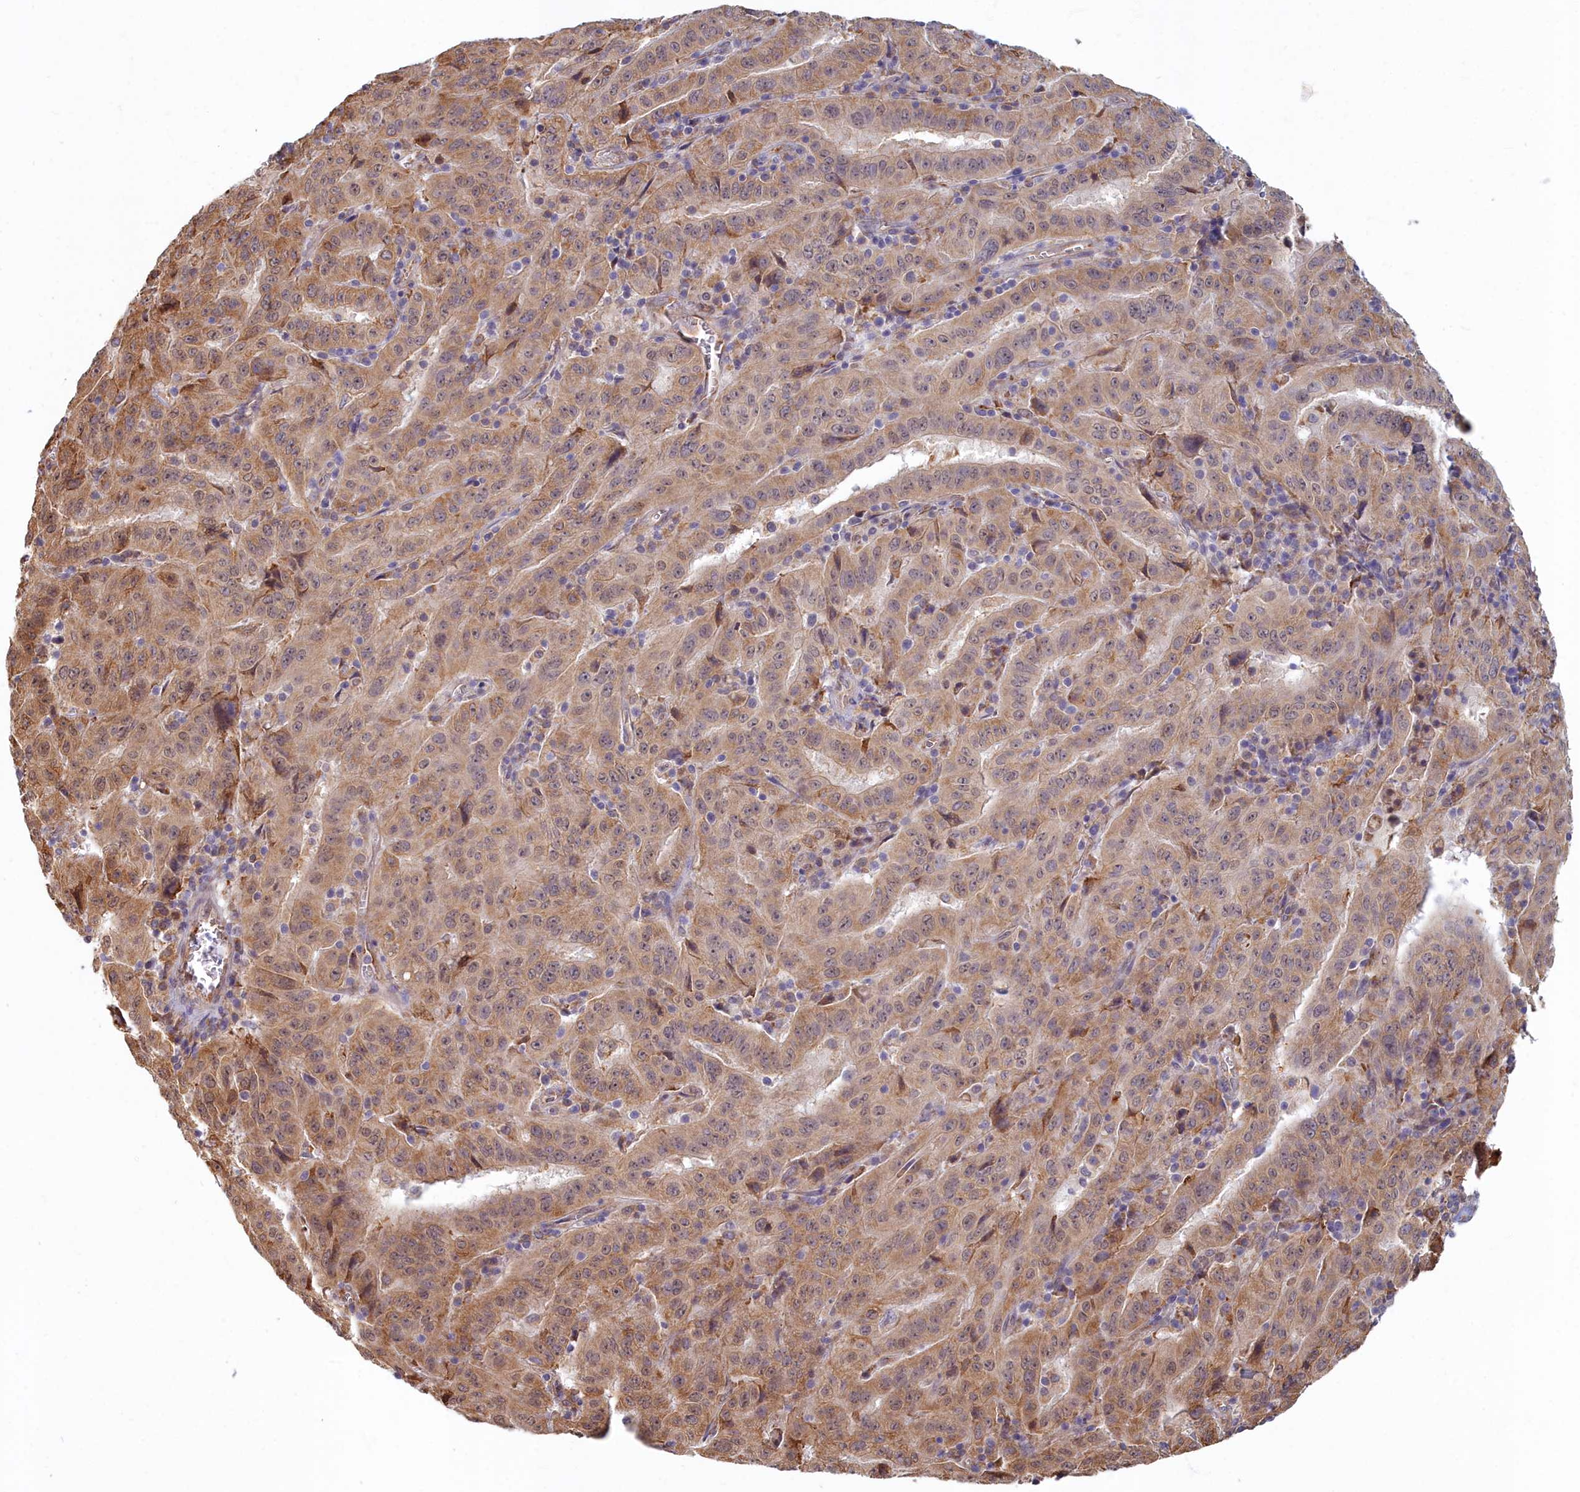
{"staining": {"intensity": "moderate", "quantity": ">75%", "location": "cytoplasmic/membranous"}, "tissue": "pancreatic cancer", "cell_type": "Tumor cells", "image_type": "cancer", "snomed": [{"axis": "morphology", "description": "Adenocarcinoma, NOS"}, {"axis": "topography", "description": "Pancreas"}], "caption": "Immunohistochemical staining of pancreatic adenocarcinoma demonstrates medium levels of moderate cytoplasmic/membranous protein expression in about >75% of tumor cells.", "gene": "MAK16", "patient": {"sex": "male", "age": 63}}